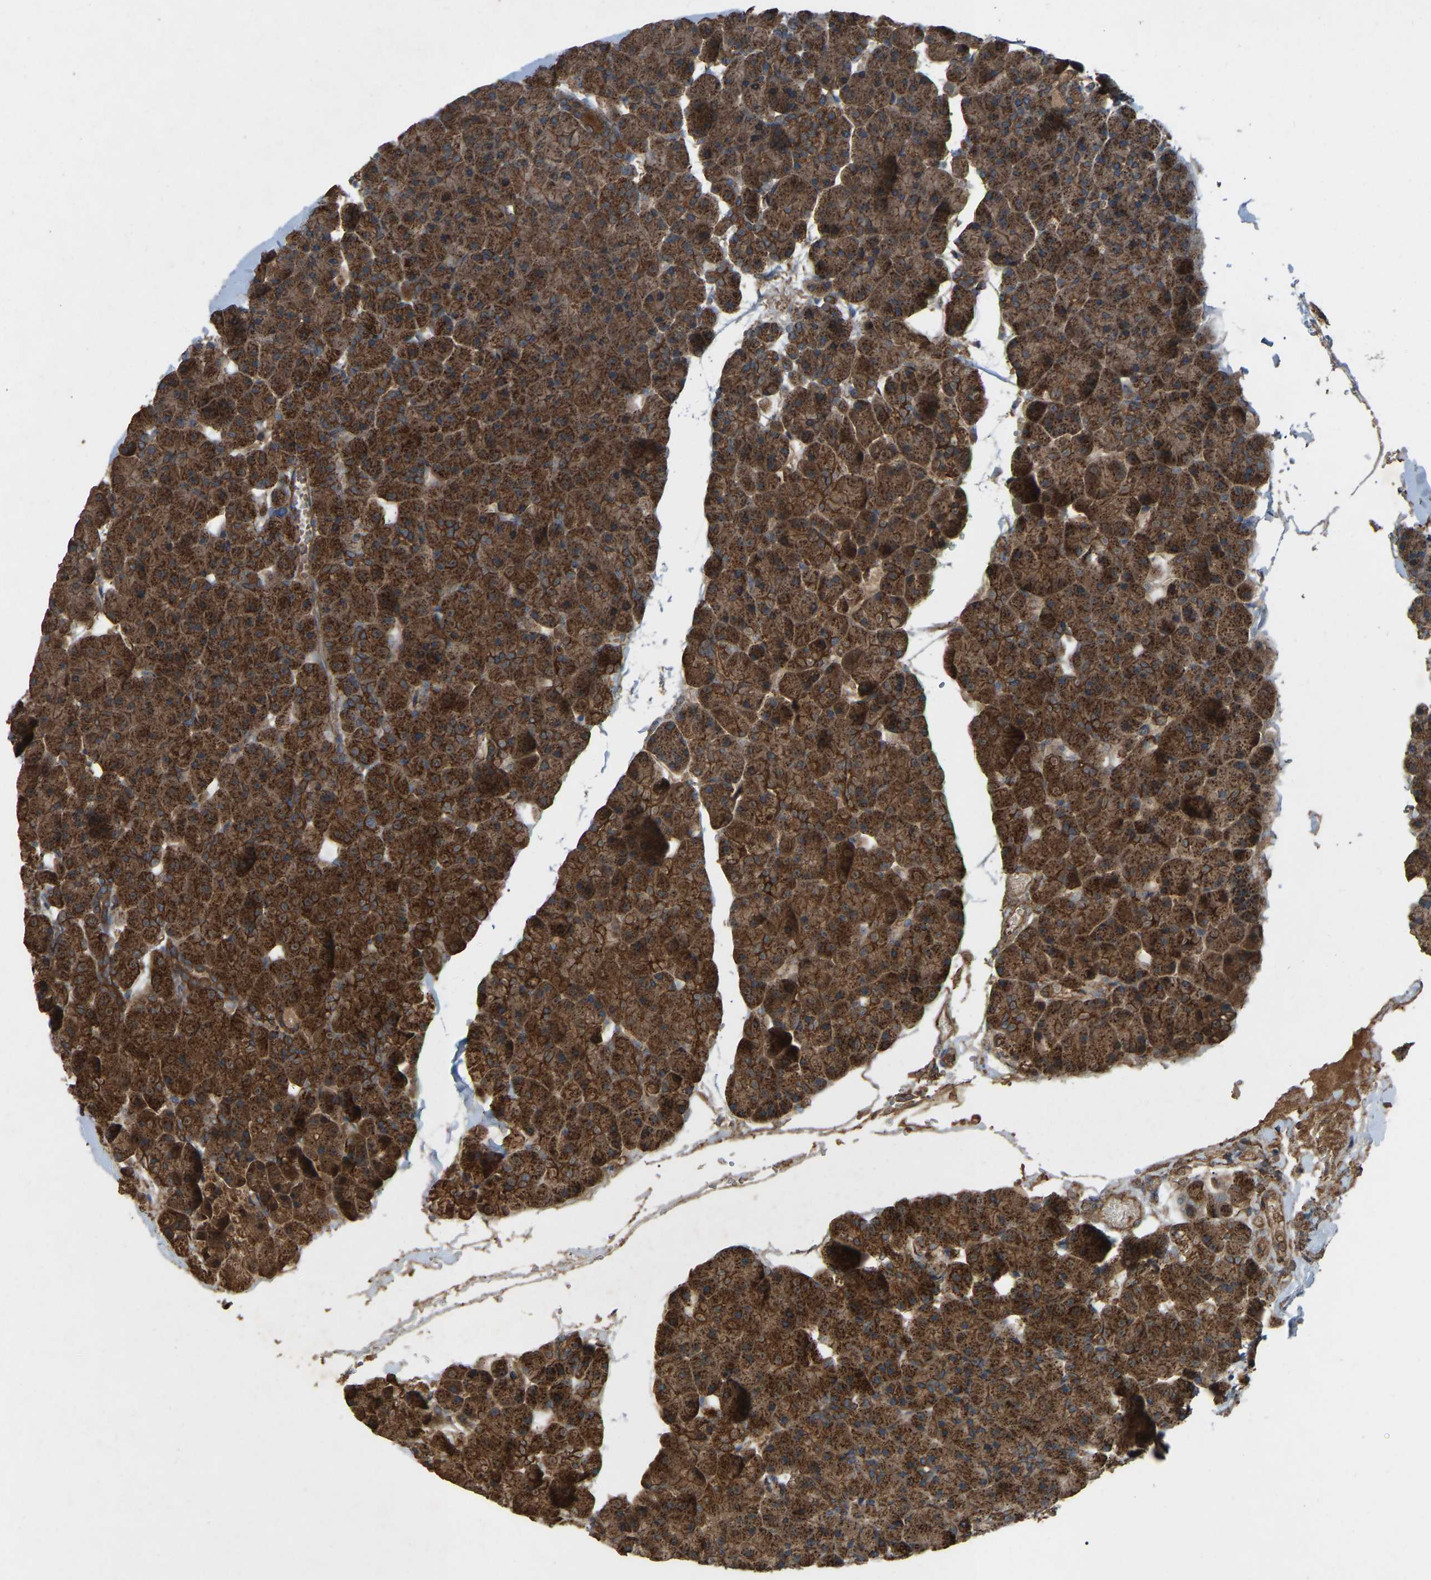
{"staining": {"intensity": "strong", "quantity": ">75%", "location": "cytoplasmic/membranous"}, "tissue": "pancreas", "cell_type": "Exocrine glandular cells", "image_type": "normal", "snomed": [{"axis": "morphology", "description": "Normal tissue, NOS"}, {"axis": "topography", "description": "Pancreas"}], "caption": "Immunohistochemical staining of unremarkable pancreas displays strong cytoplasmic/membranous protein expression in approximately >75% of exocrine glandular cells. (Brightfield microscopy of DAB IHC at high magnification).", "gene": "SAMD9L", "patient": {"sex": "male", "age": 35}}